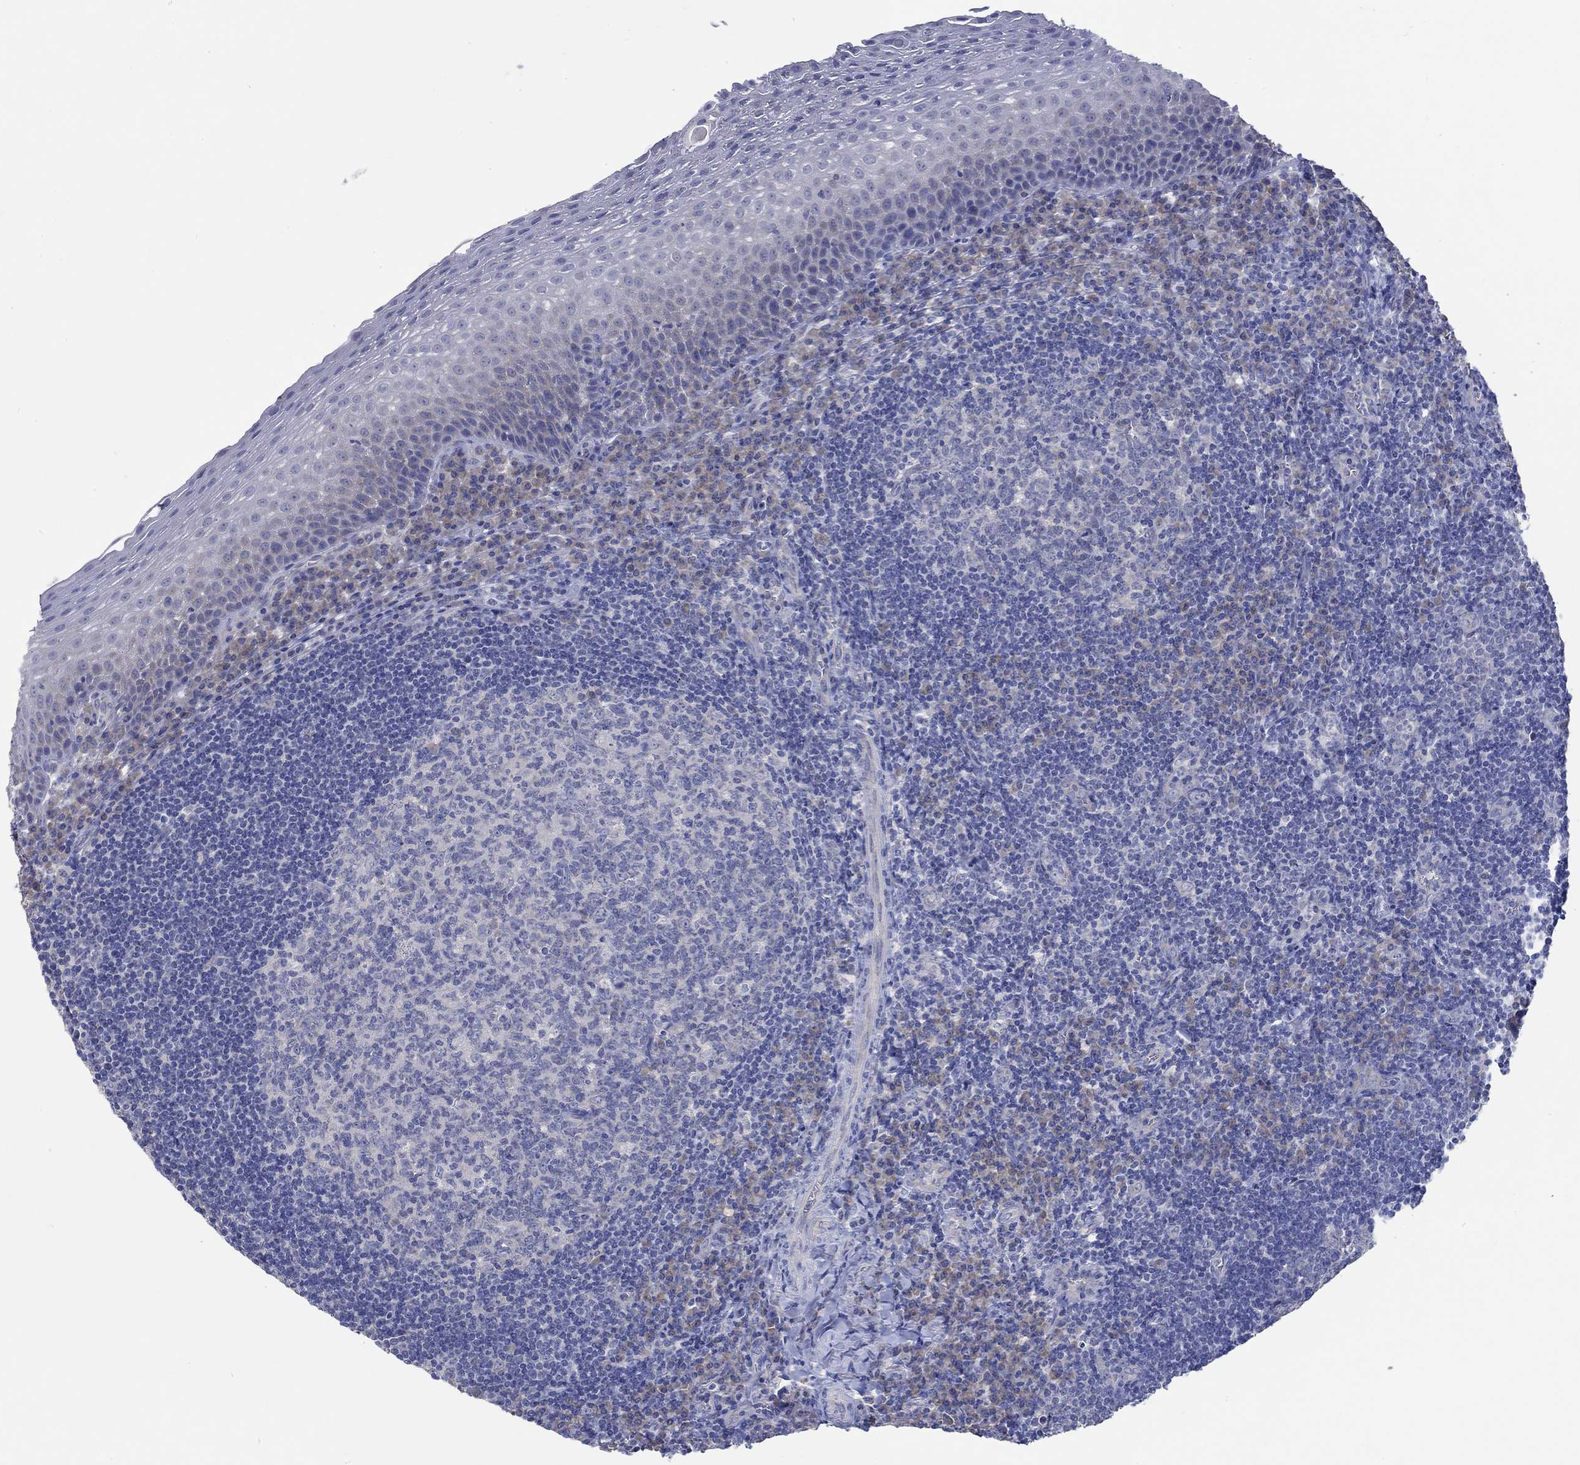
{"staining": {"intensity": "negative", "quantity": "none", "location": "none"}, "tissue": "tonsil", "cell_type": "Germinal center cells", "image_type": "normal", "snomed": [{"axis": "morphology", "description": "Normal tissue, NOS"}, {"axis": "morphology", "description": "Inflammation, NOS"}, {"axis": "topography", "description": "Tonsil"}], "caption": "The immunohistochemistry histopathology image has no significant positivity in germinal center cells of tonsil.", "gene": "KCNA1", "patient": {"sex": "female", "age": 31}}